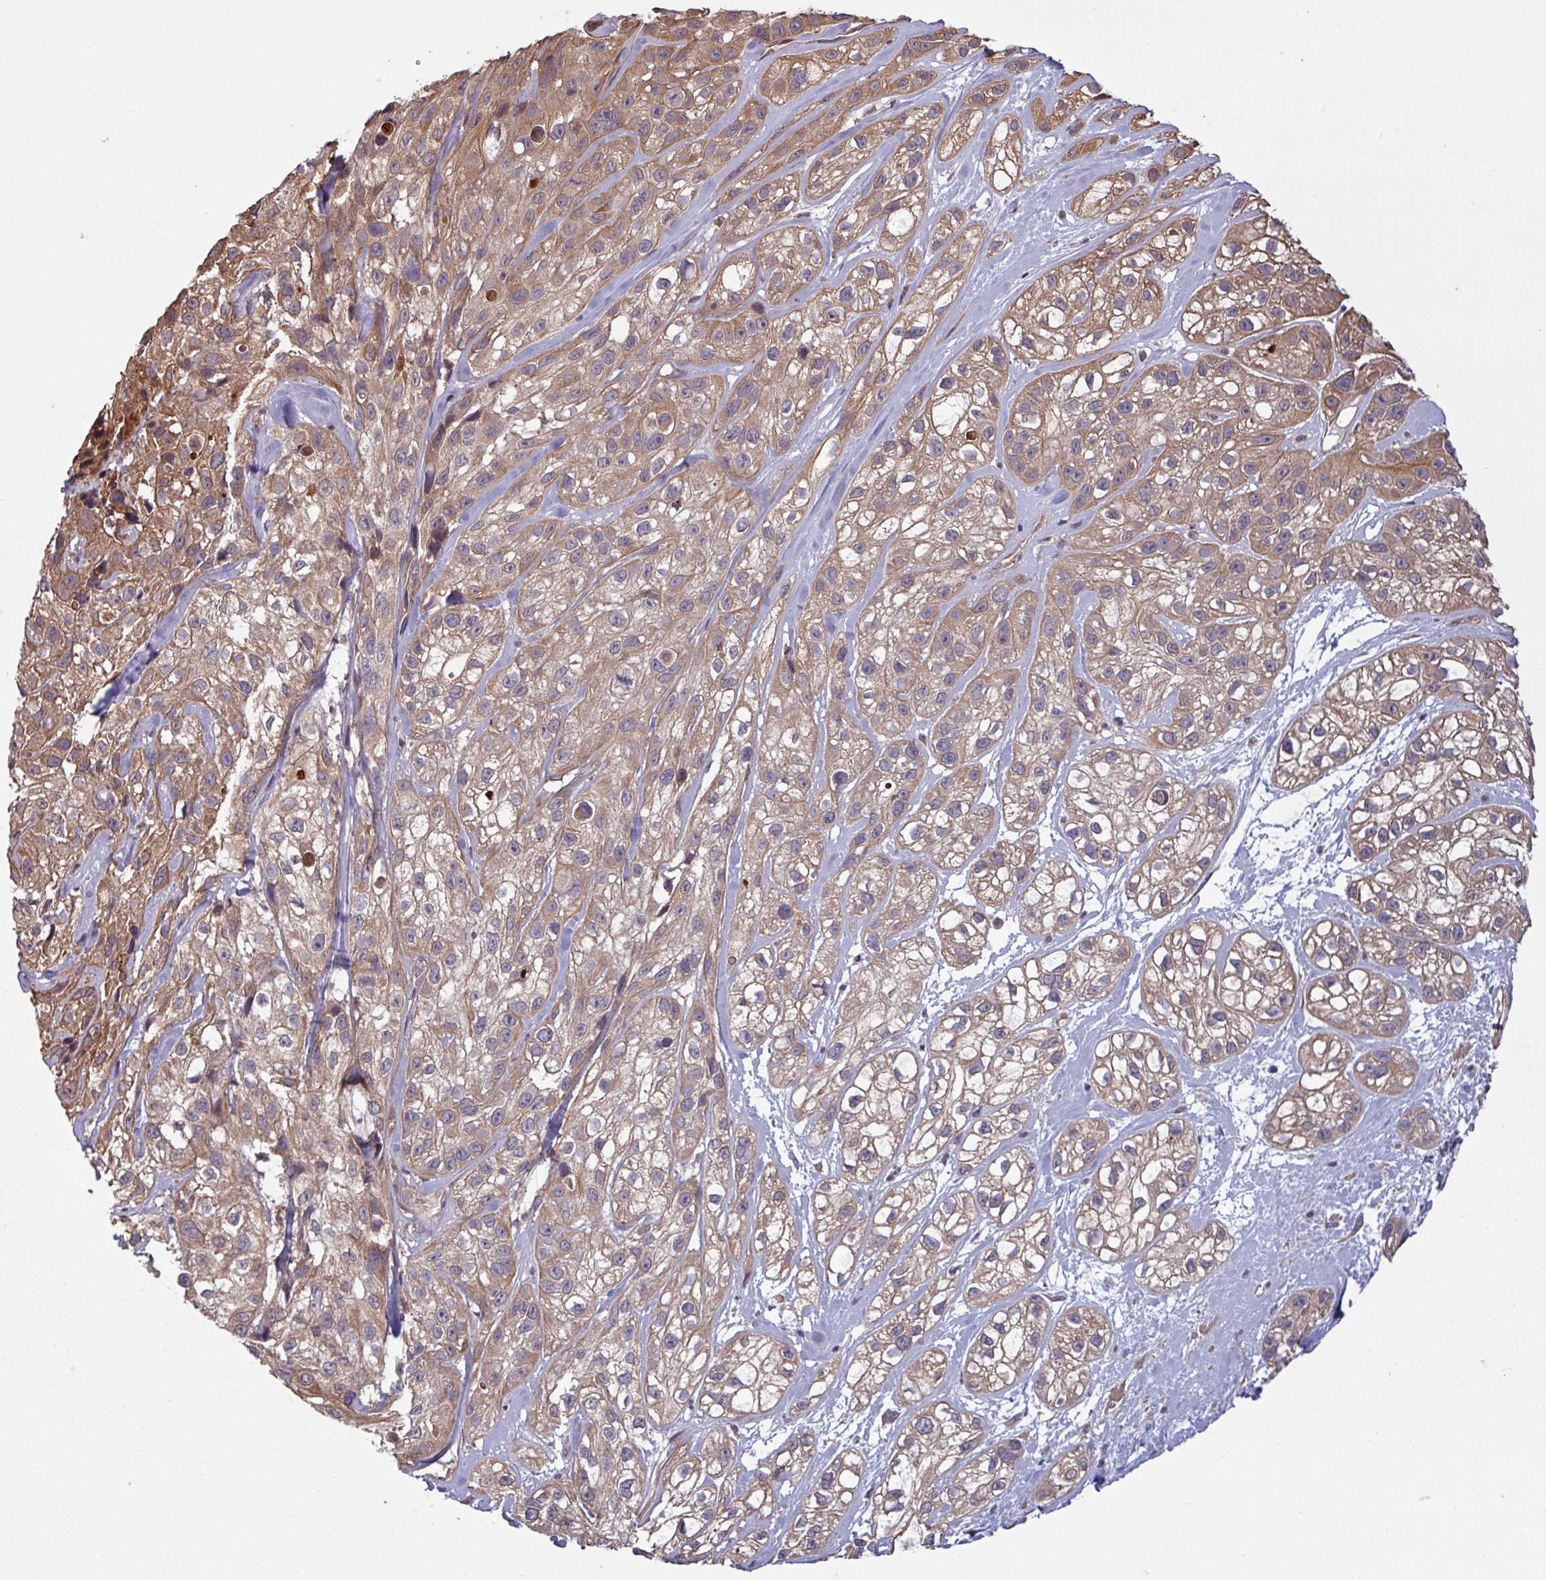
{"staining": {"intensity": "moderate", "quantity": ">75%", "location": "cytoplasmic/membranous"}, "tissue": "skin cancer", "cell_type": "Tumor cells", "image_type": "cancer", "snomed": [{"axis": "morphology", "description": "Squamous cell carcinoma, NOS"}, {"axis": "topography", "description": "Skin"}], "caption": "Protein expression by IHC reveals moderate cytoplasmic/membranous staining in about >75% of tumor cells in squamous cell carcinoma (skin).", "gene": "TRABD2A", "patient": {"sex": "male", "age": 82}}